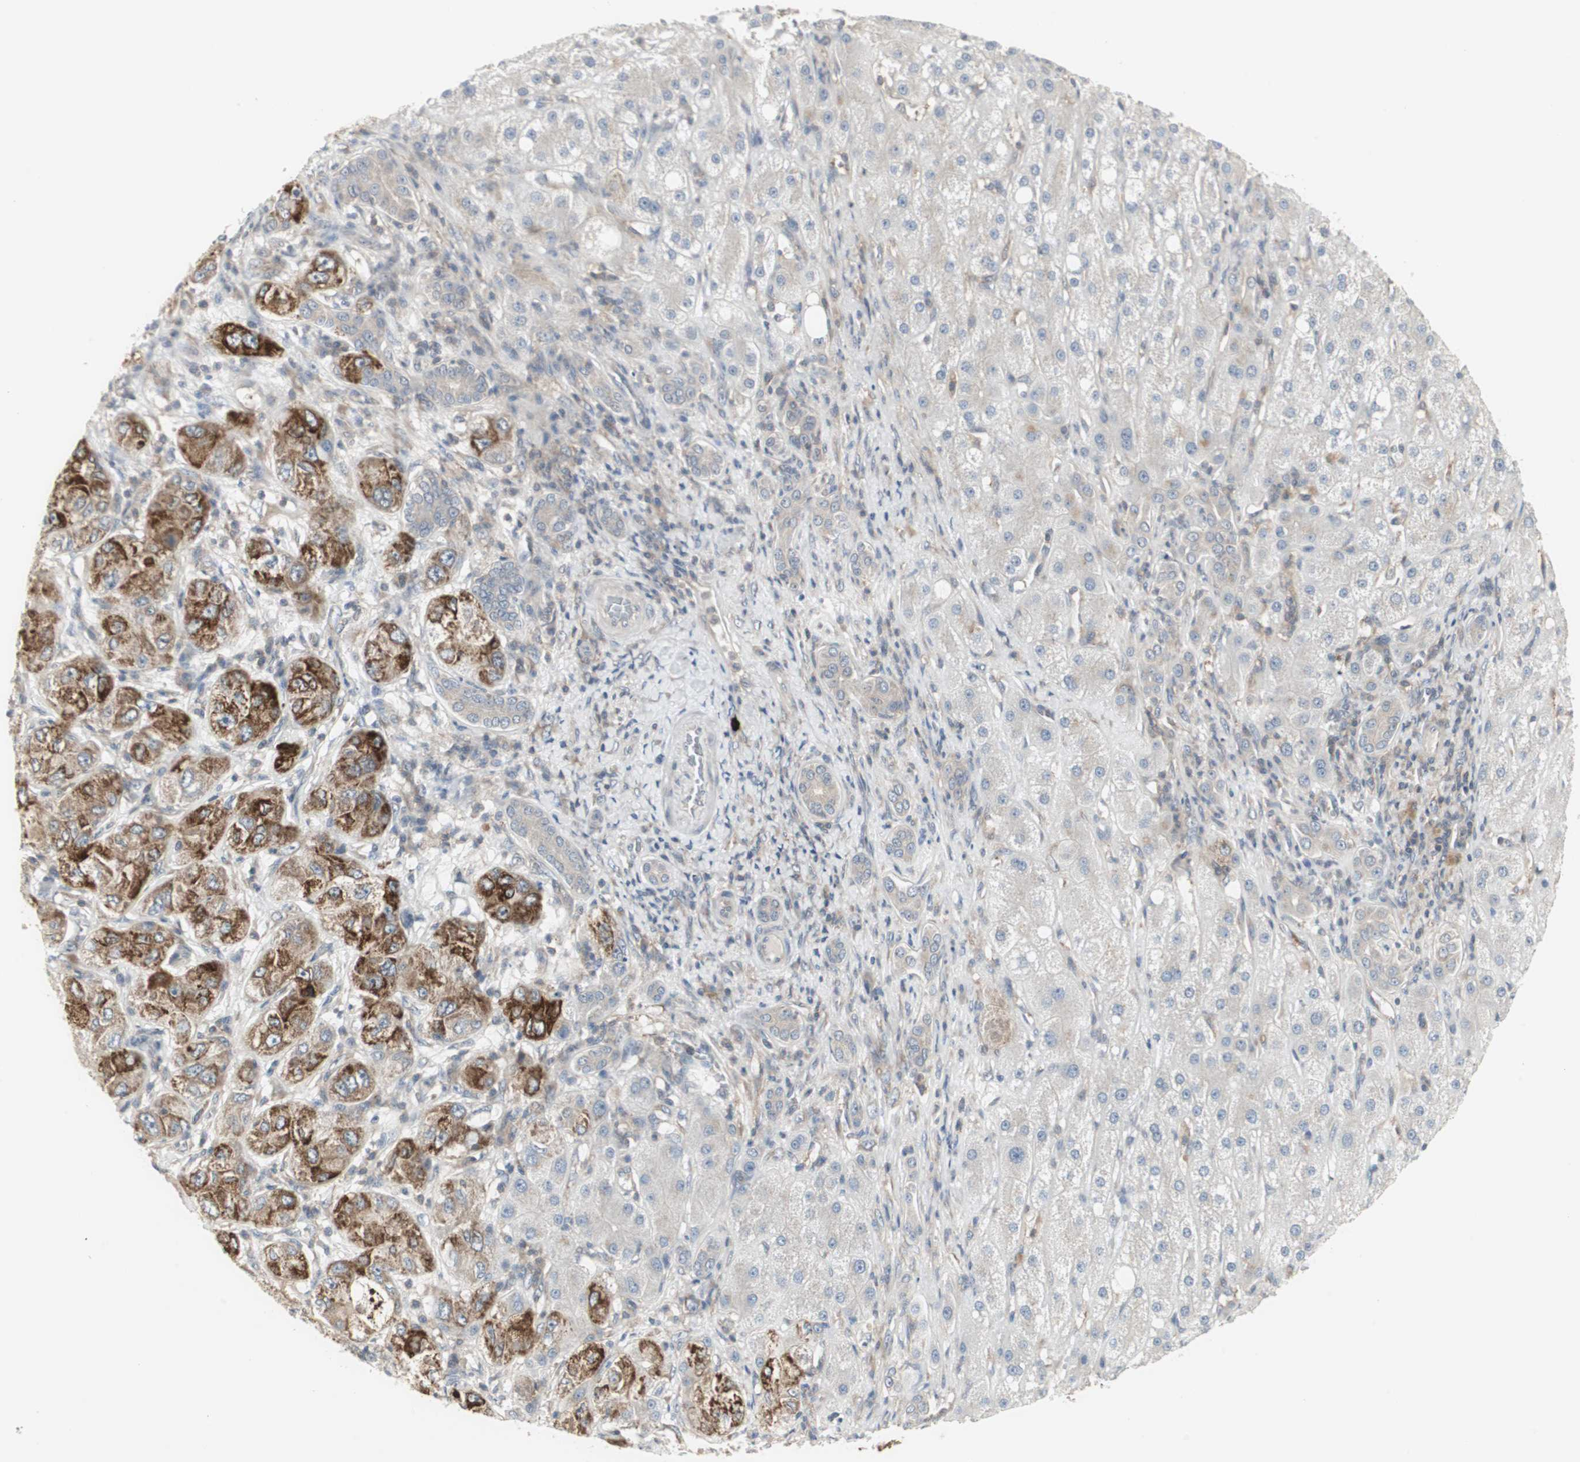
{"staining": {"intensity": "strong", "quantity": ">75%", "location": "cytoplasmic/membranous"}, "tissue": "liver cancer", "cell_type": "Tumor cells", "image_type": "cancer", "snomed": [{"axis": "morphology", "description": "Carcinoma, Hepatocellular, NOS"}, {"axis": "topography", "description": "Liver"}], "caption": "Immunohistochemistry histopathology image of neoplastic tissue: human hepatocellular carcinoma (liver) stained using immunohistochemistry shows high levels of strong protein expression localized specifically in the cytoplasmic/membranous of tumor cells, appearing as a cytoplasmic/membranous brown color.", "gene": "ZFP36", "patient": {"sex": "male", "age": 80}}